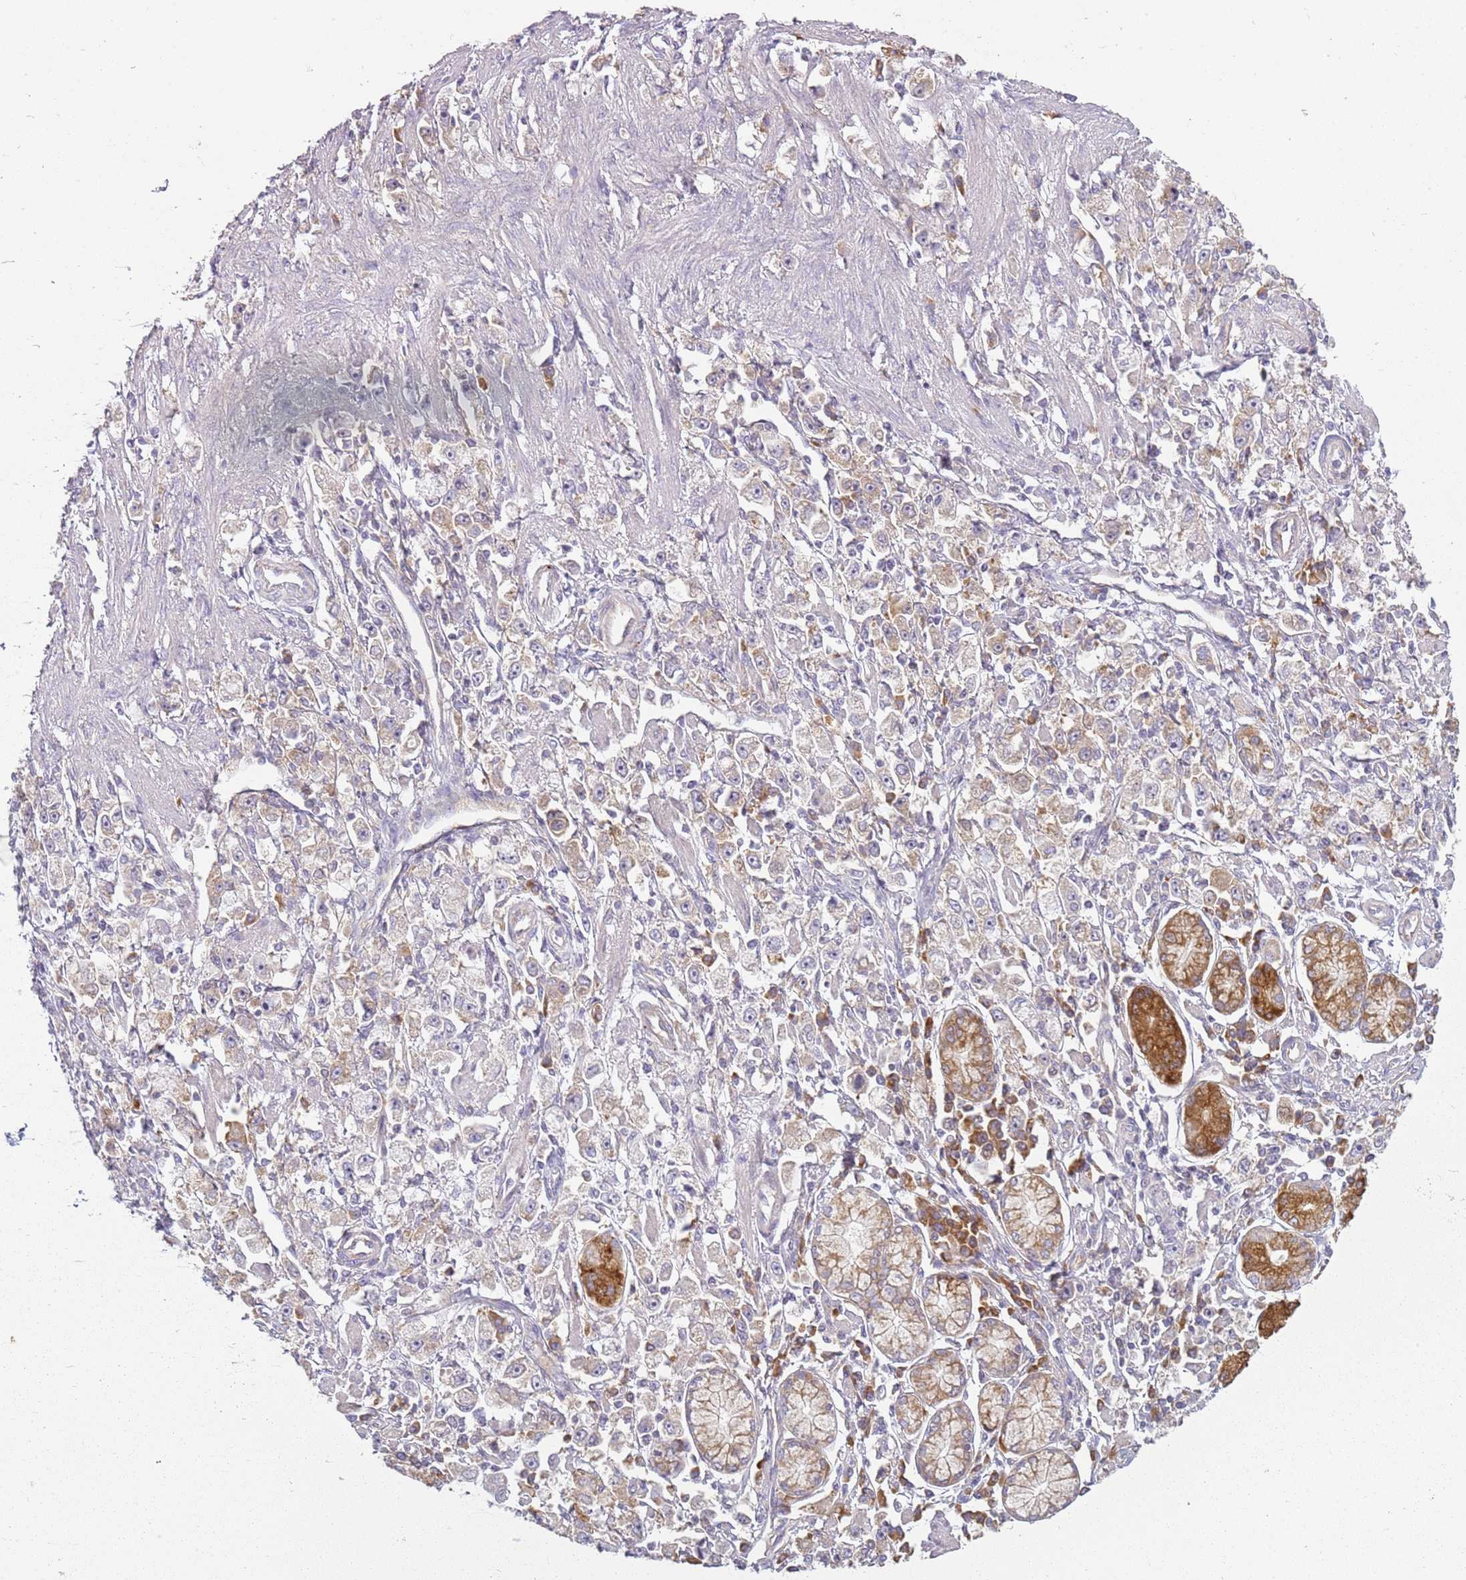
{"staining": {"intensity": "negative", "quantity": "none", "location": "none"}, "tissue": "stomach cancer", "cell_type": "Tumor cells", "image_type": "cancer", "snomed": [{"axis": "morphology", "description": "Adenocarcinoma, NOS"}, {"axis": "topography", "description": "Stomach"}], "caption": "Micrograph shows no significant protein staining in tumor cells of stomach adenocarcinoma.", "gene": "RPS28", "patient": {"sex": "female", "age": 59}}